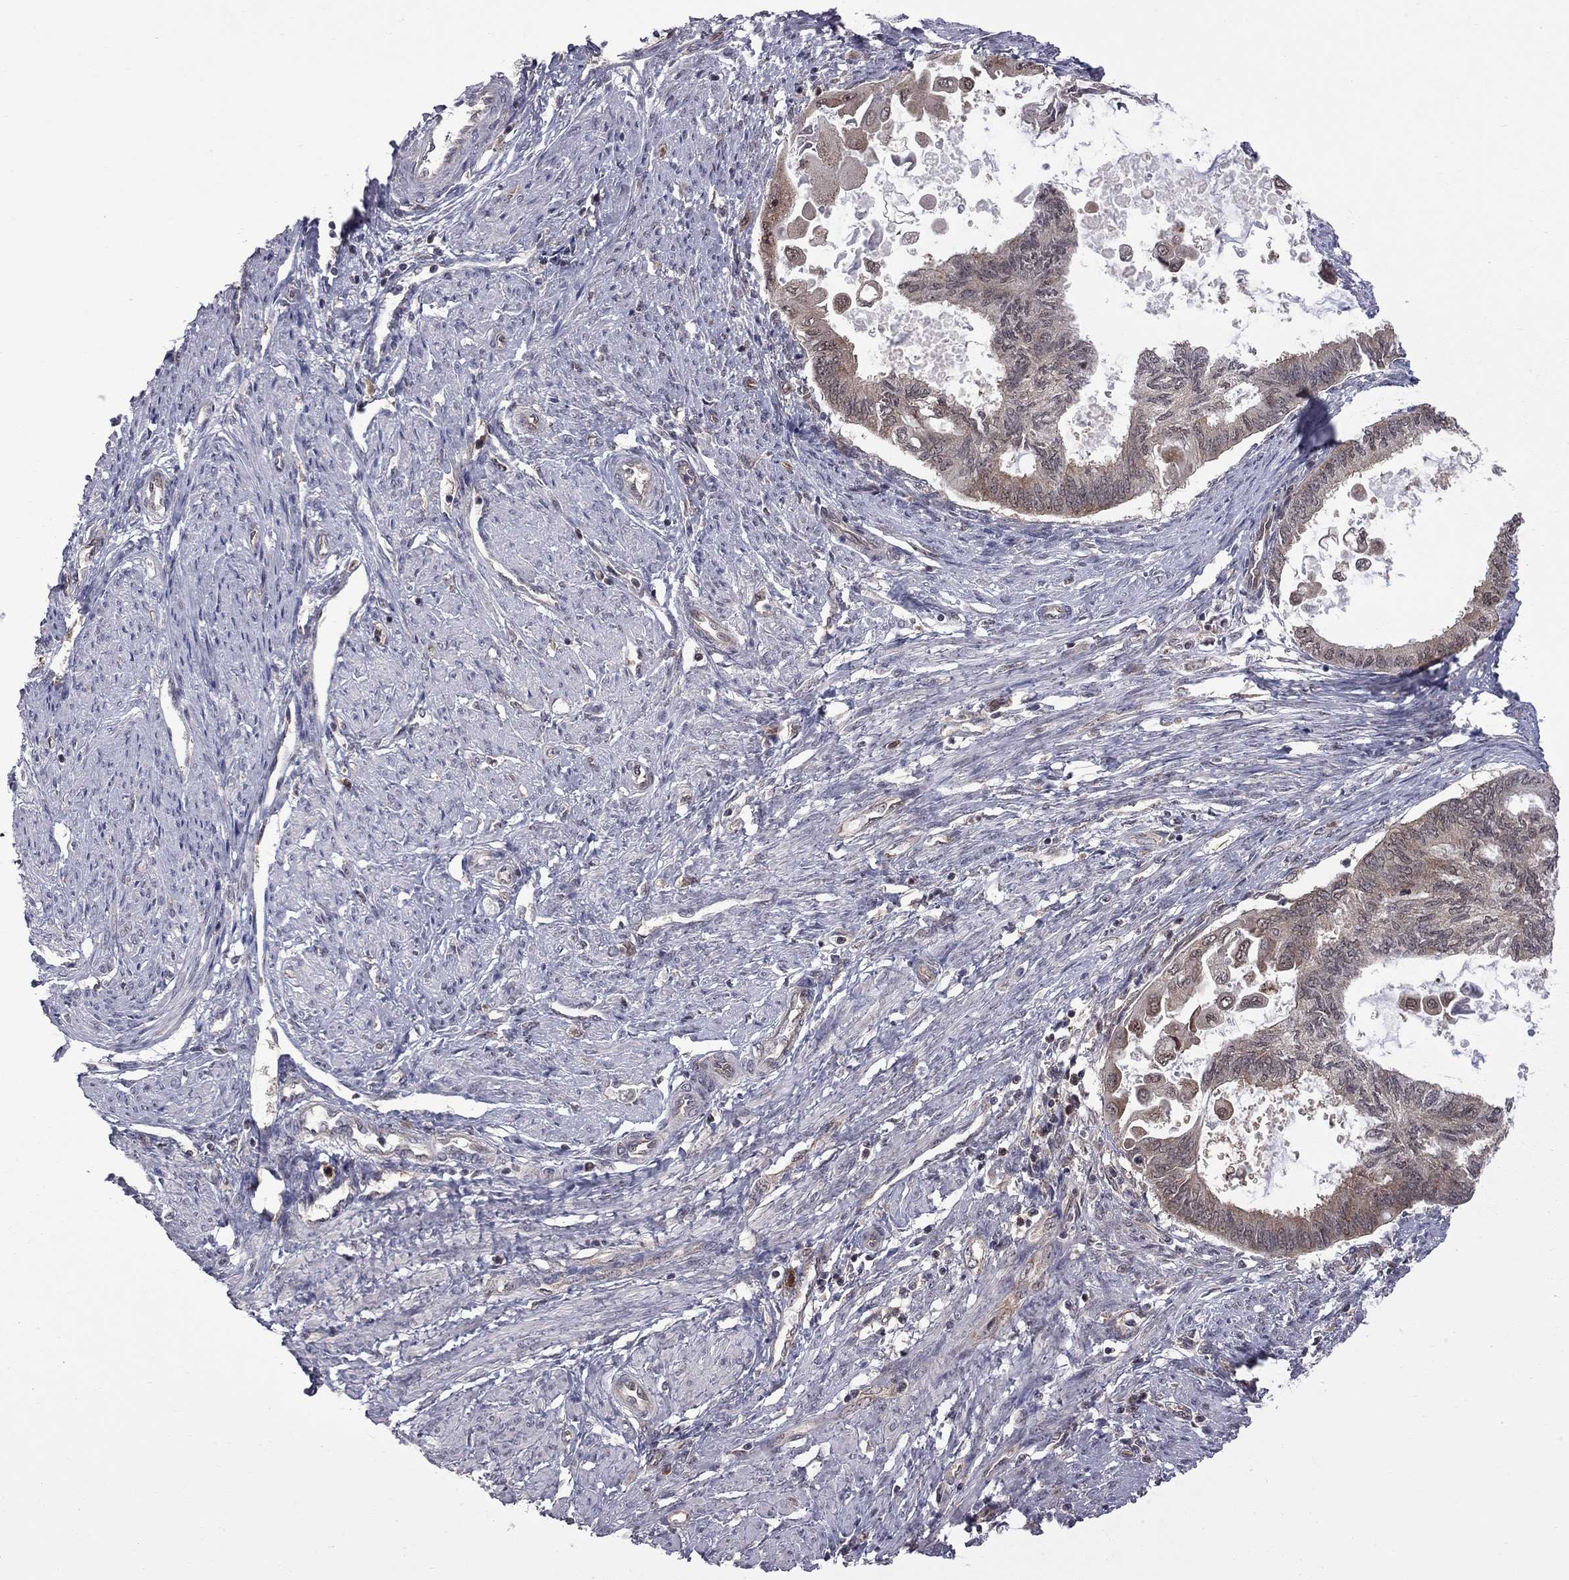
{"staining": {"intensity": "weak", "quantity": "25%-75%", "location": "cytoplasmic/membranous"}, "tissue": "endometrial cancer", "cell_type": "Tumor cells", "image_type": "cancer", "snomed": [{"axis": "morphology", "description": "Adenocarcinoma, NOS"}, {"axis": "topography", "description": "Endometrium"}], "caption": "Tumor cells demonstrate low levels of weak cytoplasmic/membranous positivity in about 25%-75% of cells in human endometrial cancer (adenocarcinoma).", "gene": "NAA50", "patient": {"sex": "female", "age": 86}}